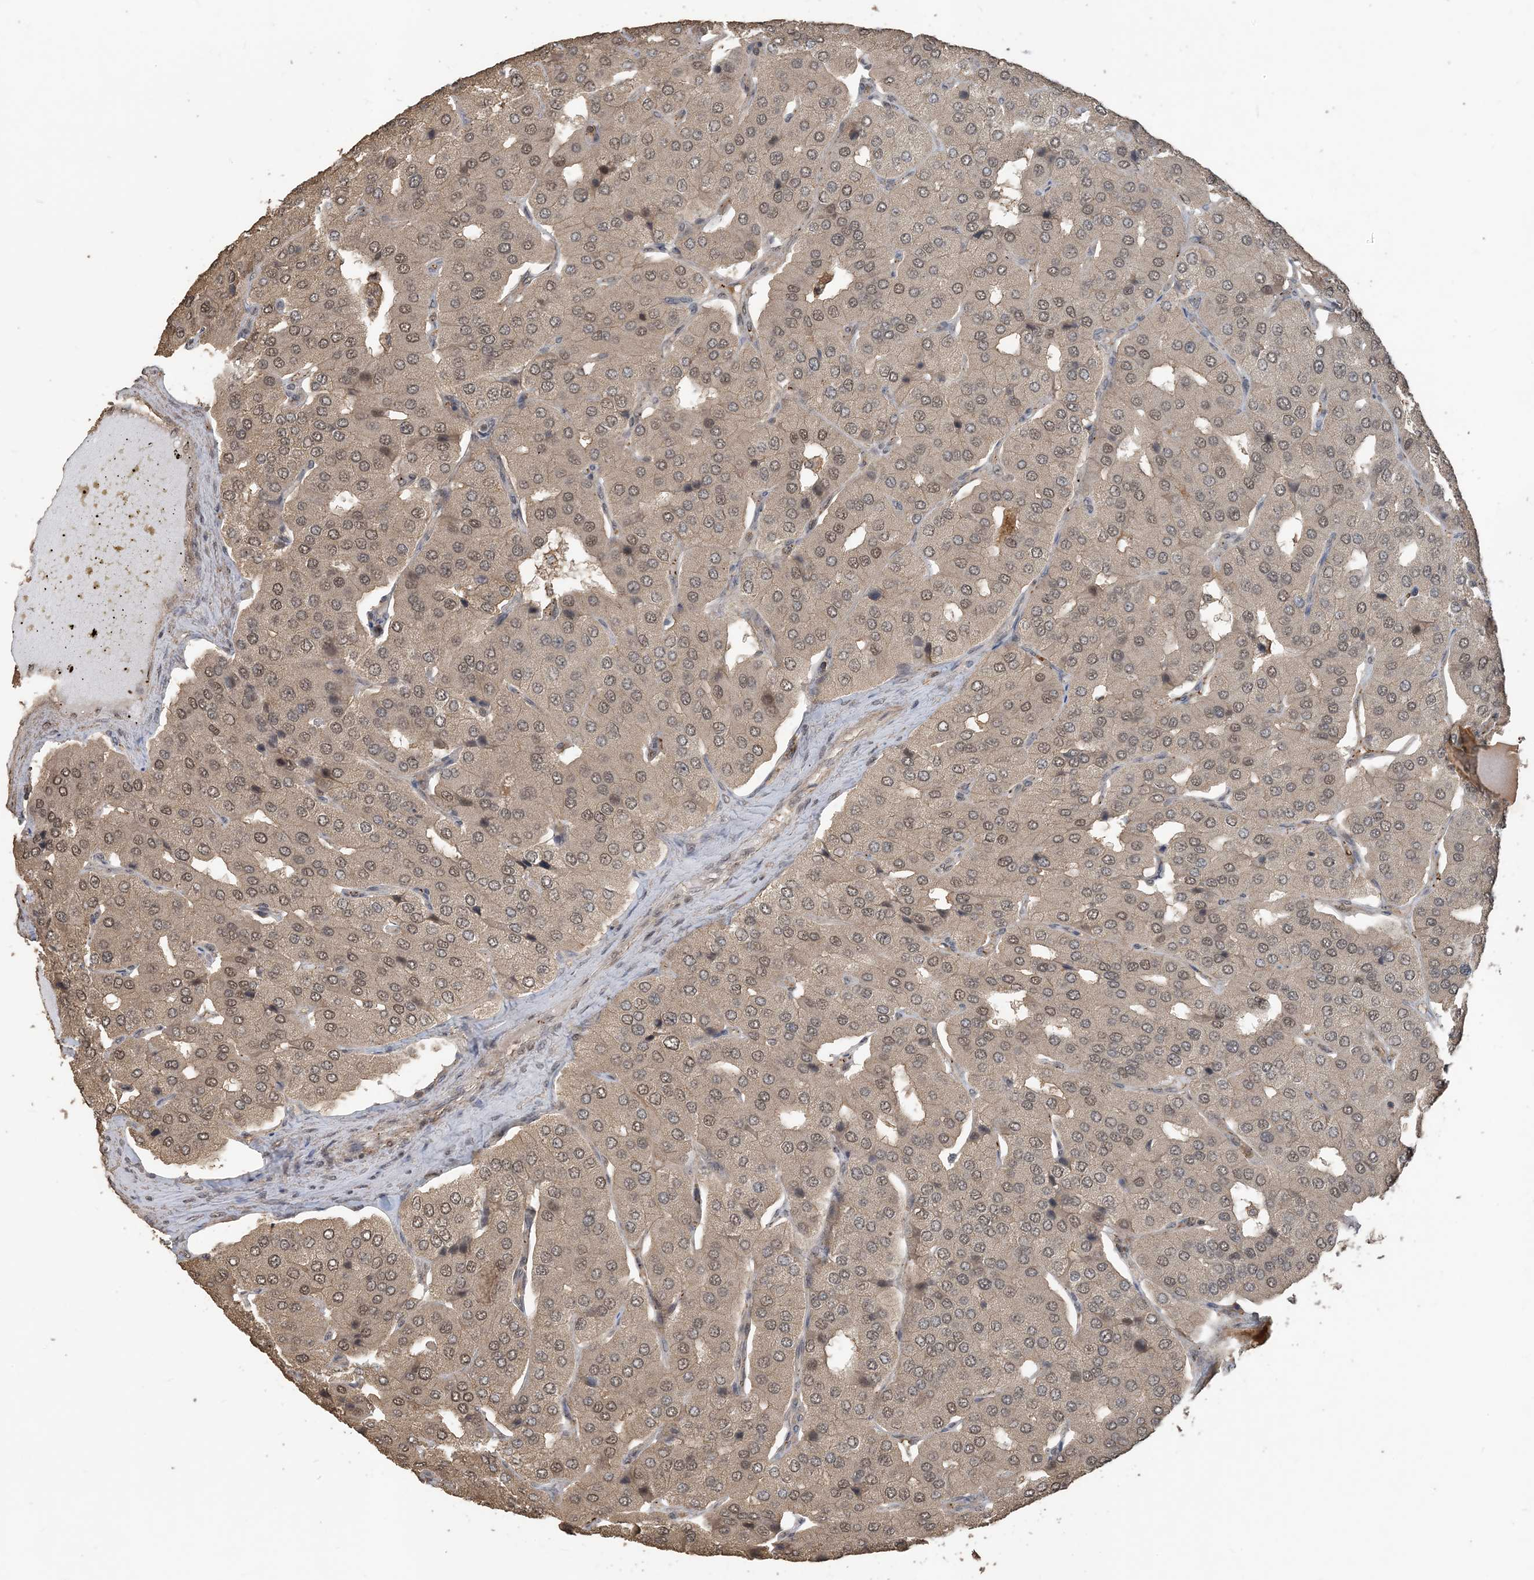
{"staining": {"intensity": "weak", "quantity": "25%-75%", "location": "cytoplasmic/membranous,nuclear"}, "tissue": "parathyroid gland", "cell_type": "Glandular cells", "image_type": "normal", "snomed": [{"axis": "morphology", "description": "Normal tissue, NOS"}, {"axis": "morphology", "description": "Adenoma, NOS"}, {"axis": "topography", "description": "Parathyroid gland"}], "caption": "Parathyroid gland stained with a brown dye shows weak cytoplasmic/membranous,nuclear positive expression in about 25%-75% of glandular cells.", "gene": "ZC3H12A", "patient": {"sex": "female", "age": 86}}